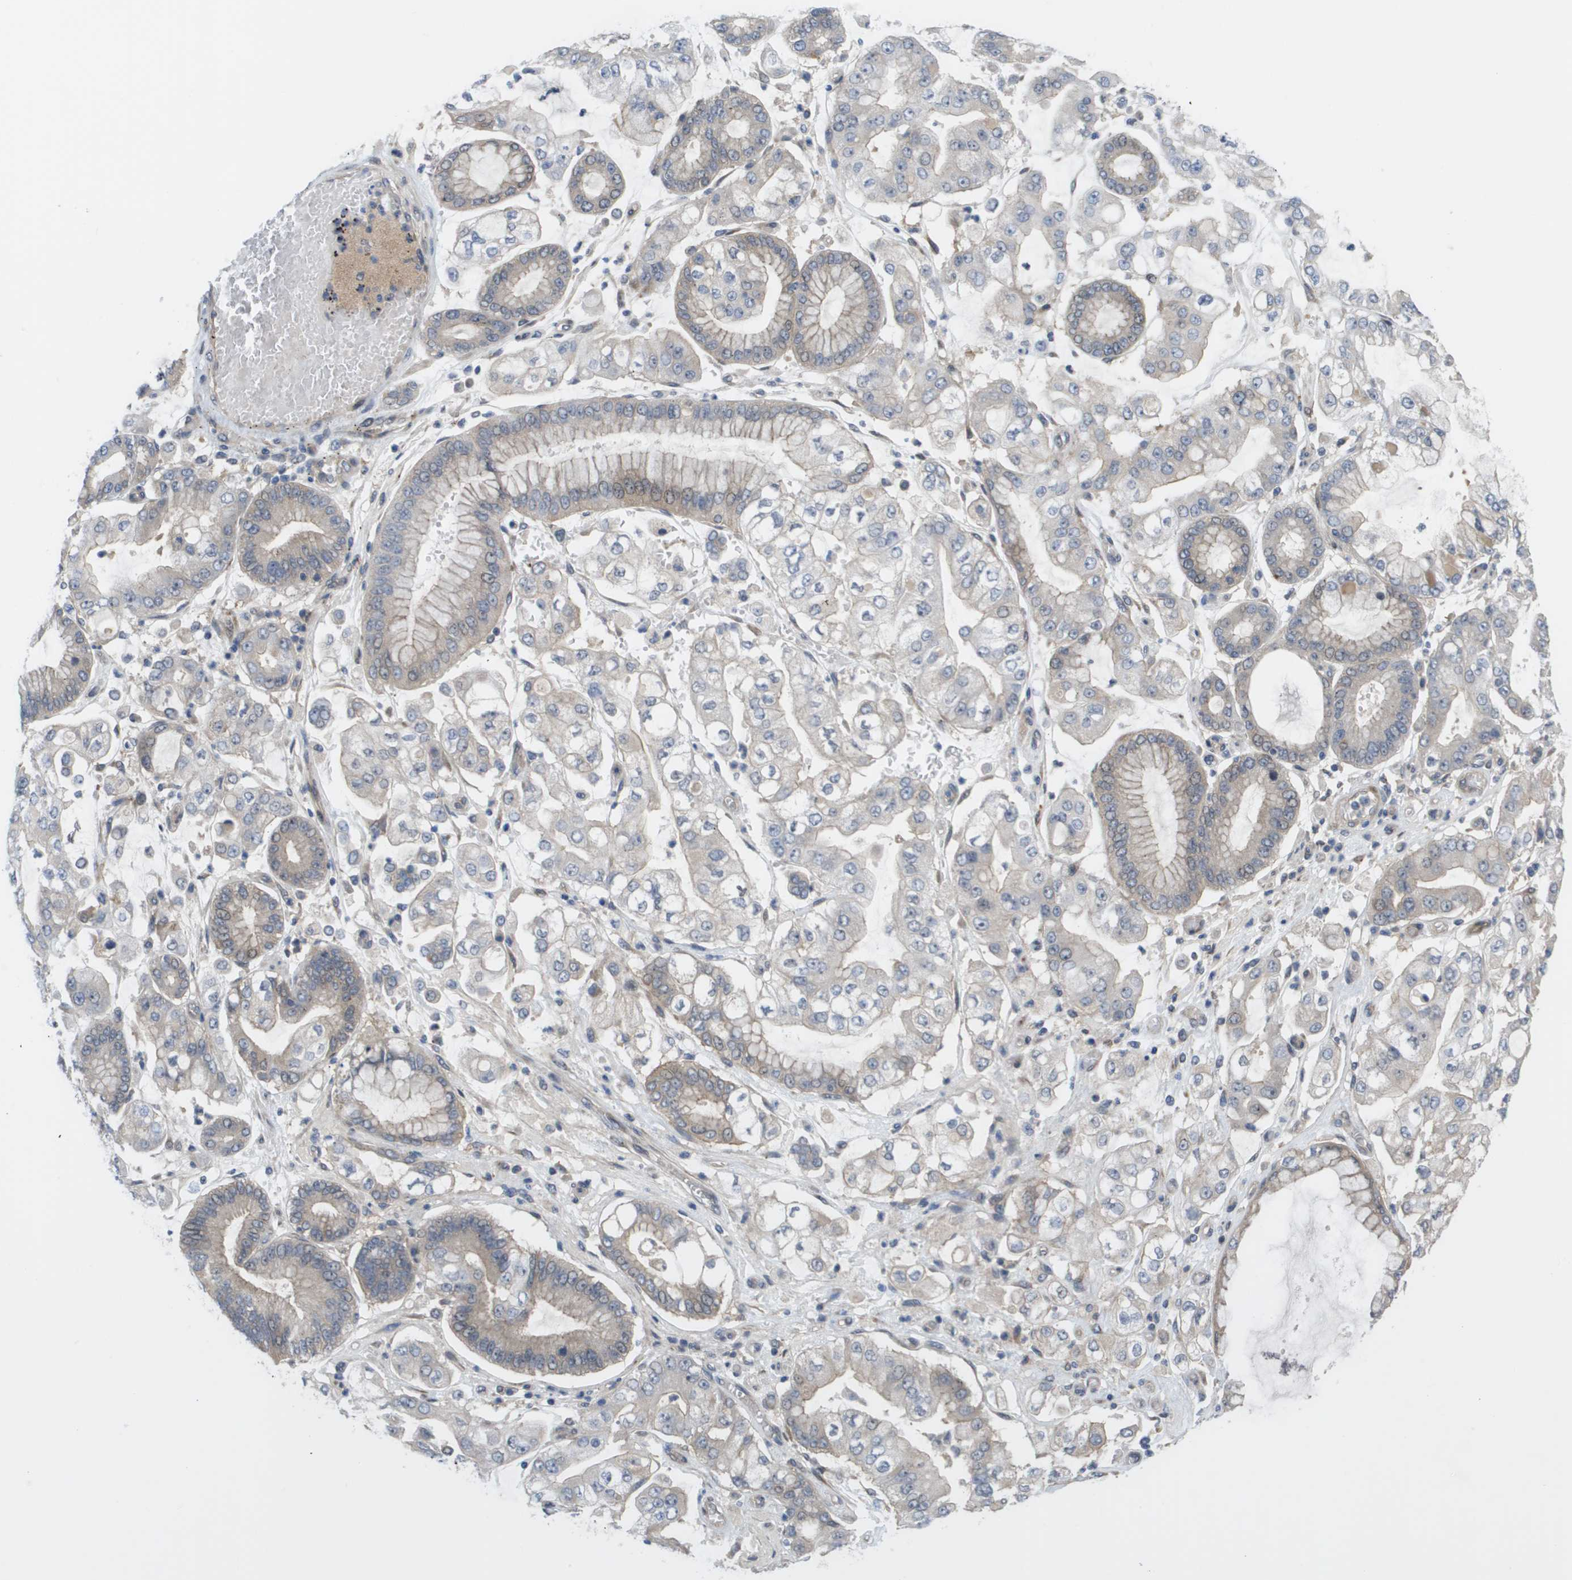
{"staining": {"intensity": "weak", "quantity": "<25%", "location": "cytoplasmic/membranous"}, "tissue": "stomach cancer", "cell_type": "Tumor cells", "image_type": "cancer", "snomed": [{"axis": "morphology", "description": "Adenocarcinoma, NOS"}, {"axis": "topography", "description": "Stomach"}], "caption": "Stomach adenocarcinoma was stained to show a protein in brown. There is no significant positivity in tumor cells. (DAB IHC with hematoxylin counter stain).", "gene": "CTPS2", "patient": {"sex": "male", "age": 76}}